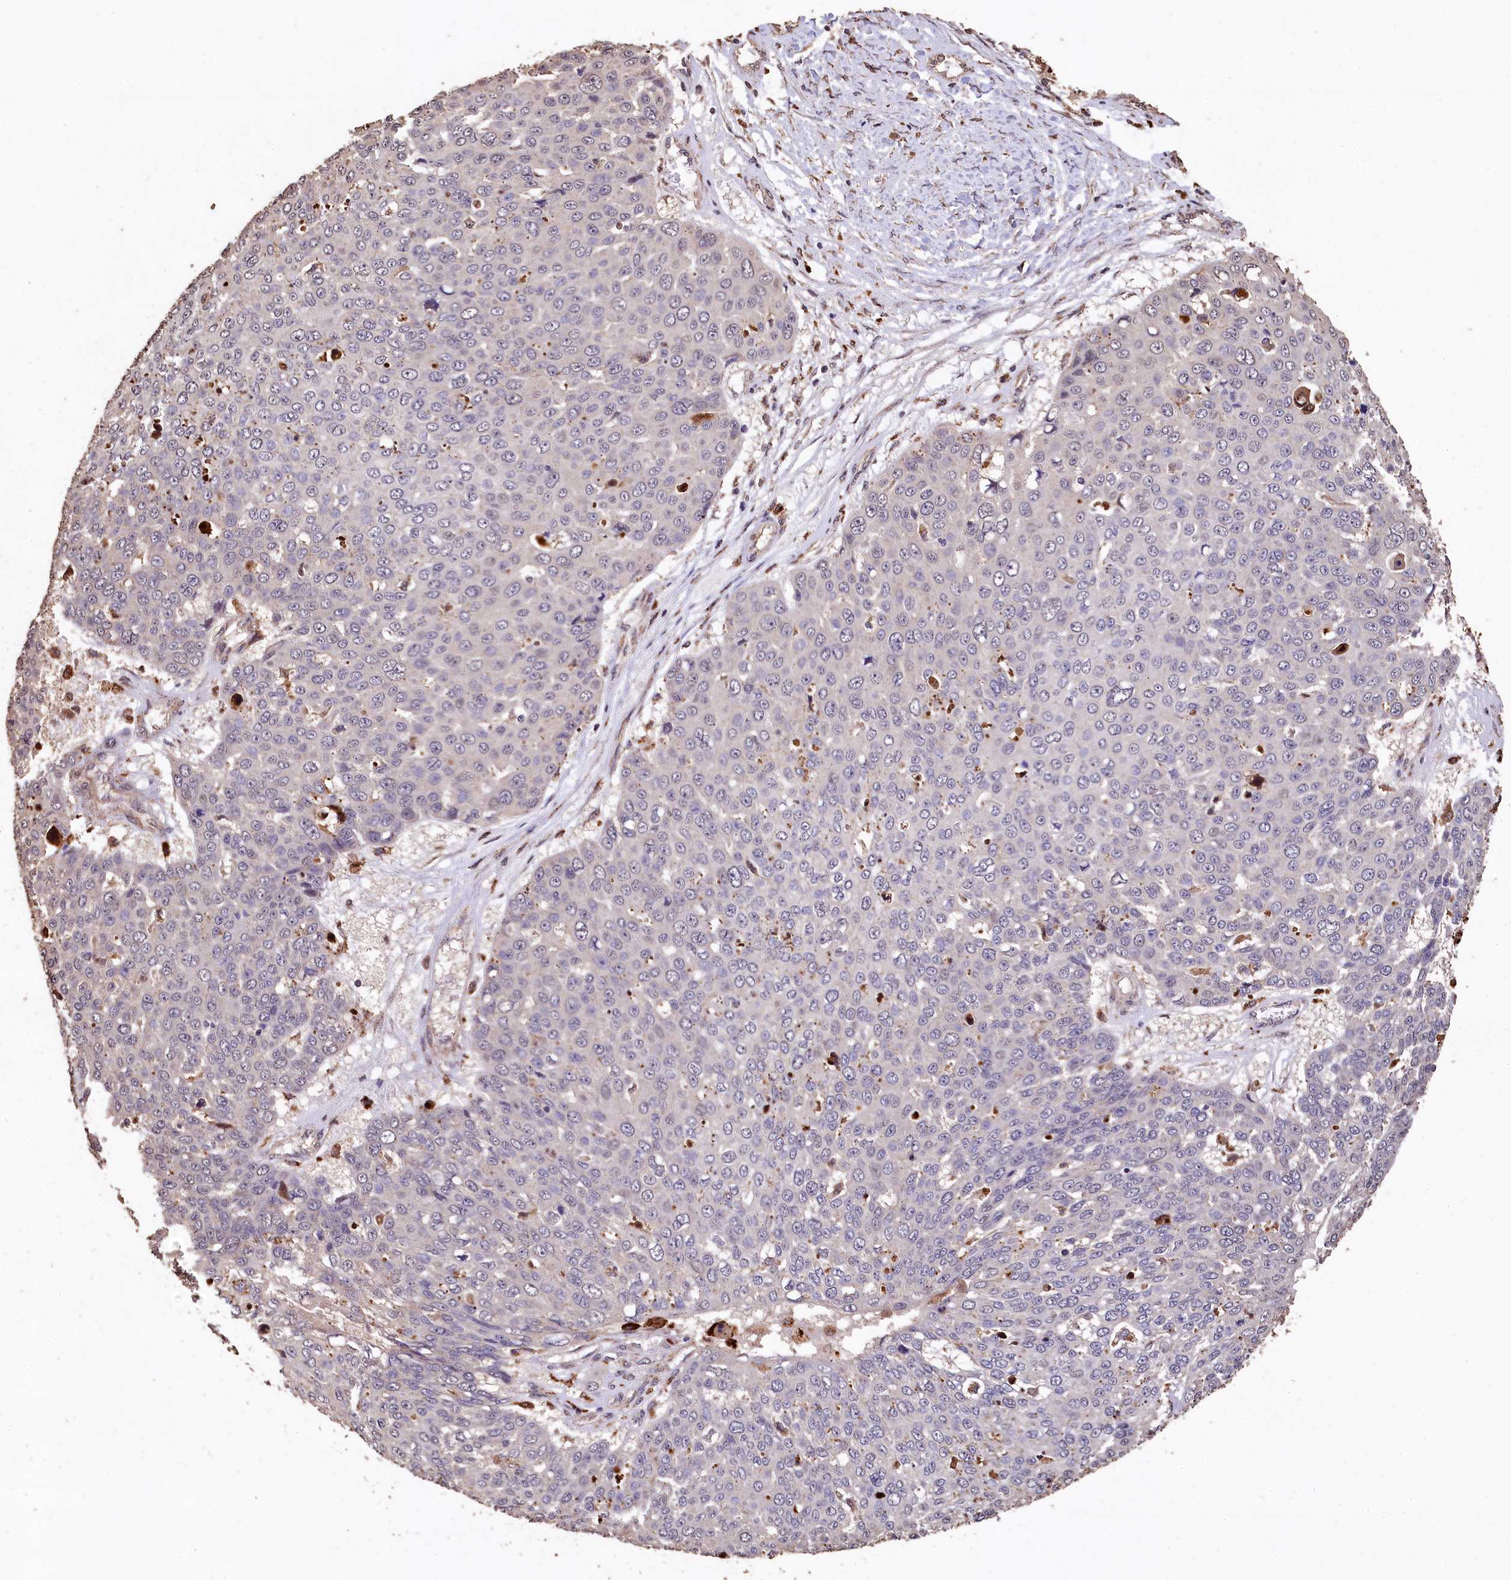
{"staining": {"intensity": "negative", "quantity": "none", "location": "none"}, "tissue": "skin cancer", "cell_type": "Tumor cells", "image_type": "cancer", "snomed": [{"axis": "morphology", "description": "Squamous cell carcinoma, NOS"}, {"axis": "topography", "description": "Skin"}], "caption": "A histopathology image of skin cancer stained for a protein displays no brown staining in tumor cells.", "gene": "LSM4", "patient": {"sex": "male", "age": 71}}